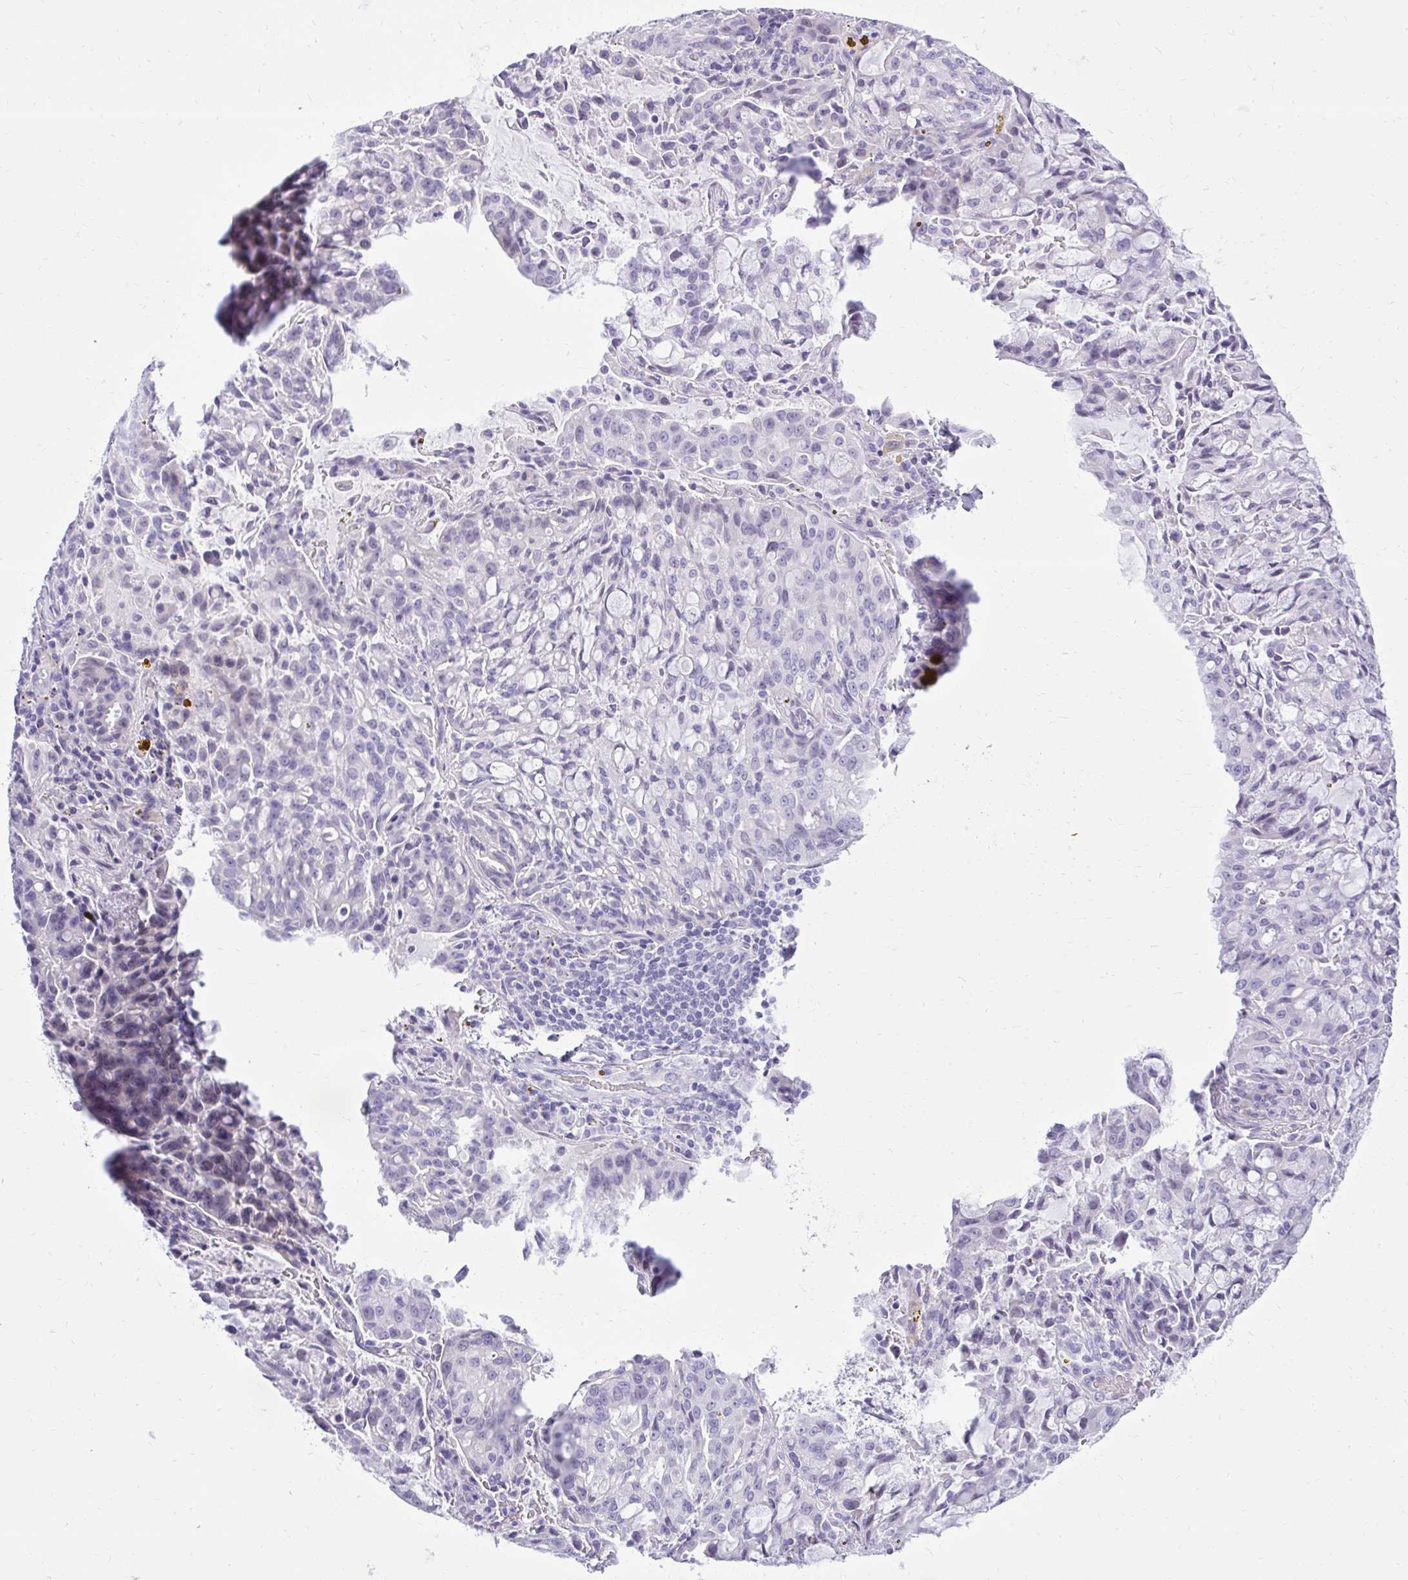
{"staining": {"intensity": "negative", "quantity": "none", "location": "none"}, "tissue": "lung cancer", "cell_type": "Tumor cells", "image_type": "cancer", "snomed": [{"axis": "morphology", "description": "Adenocarcinoma, NOS"}, {"axis": "topography", "description": "Lung"}], "caption": "DAB immunohistochemical staining of human lung cancer exhibits no significant expression in tumor cells.", "gene": "PRAP1", "patient": {"sex": "female", "age": 44}}